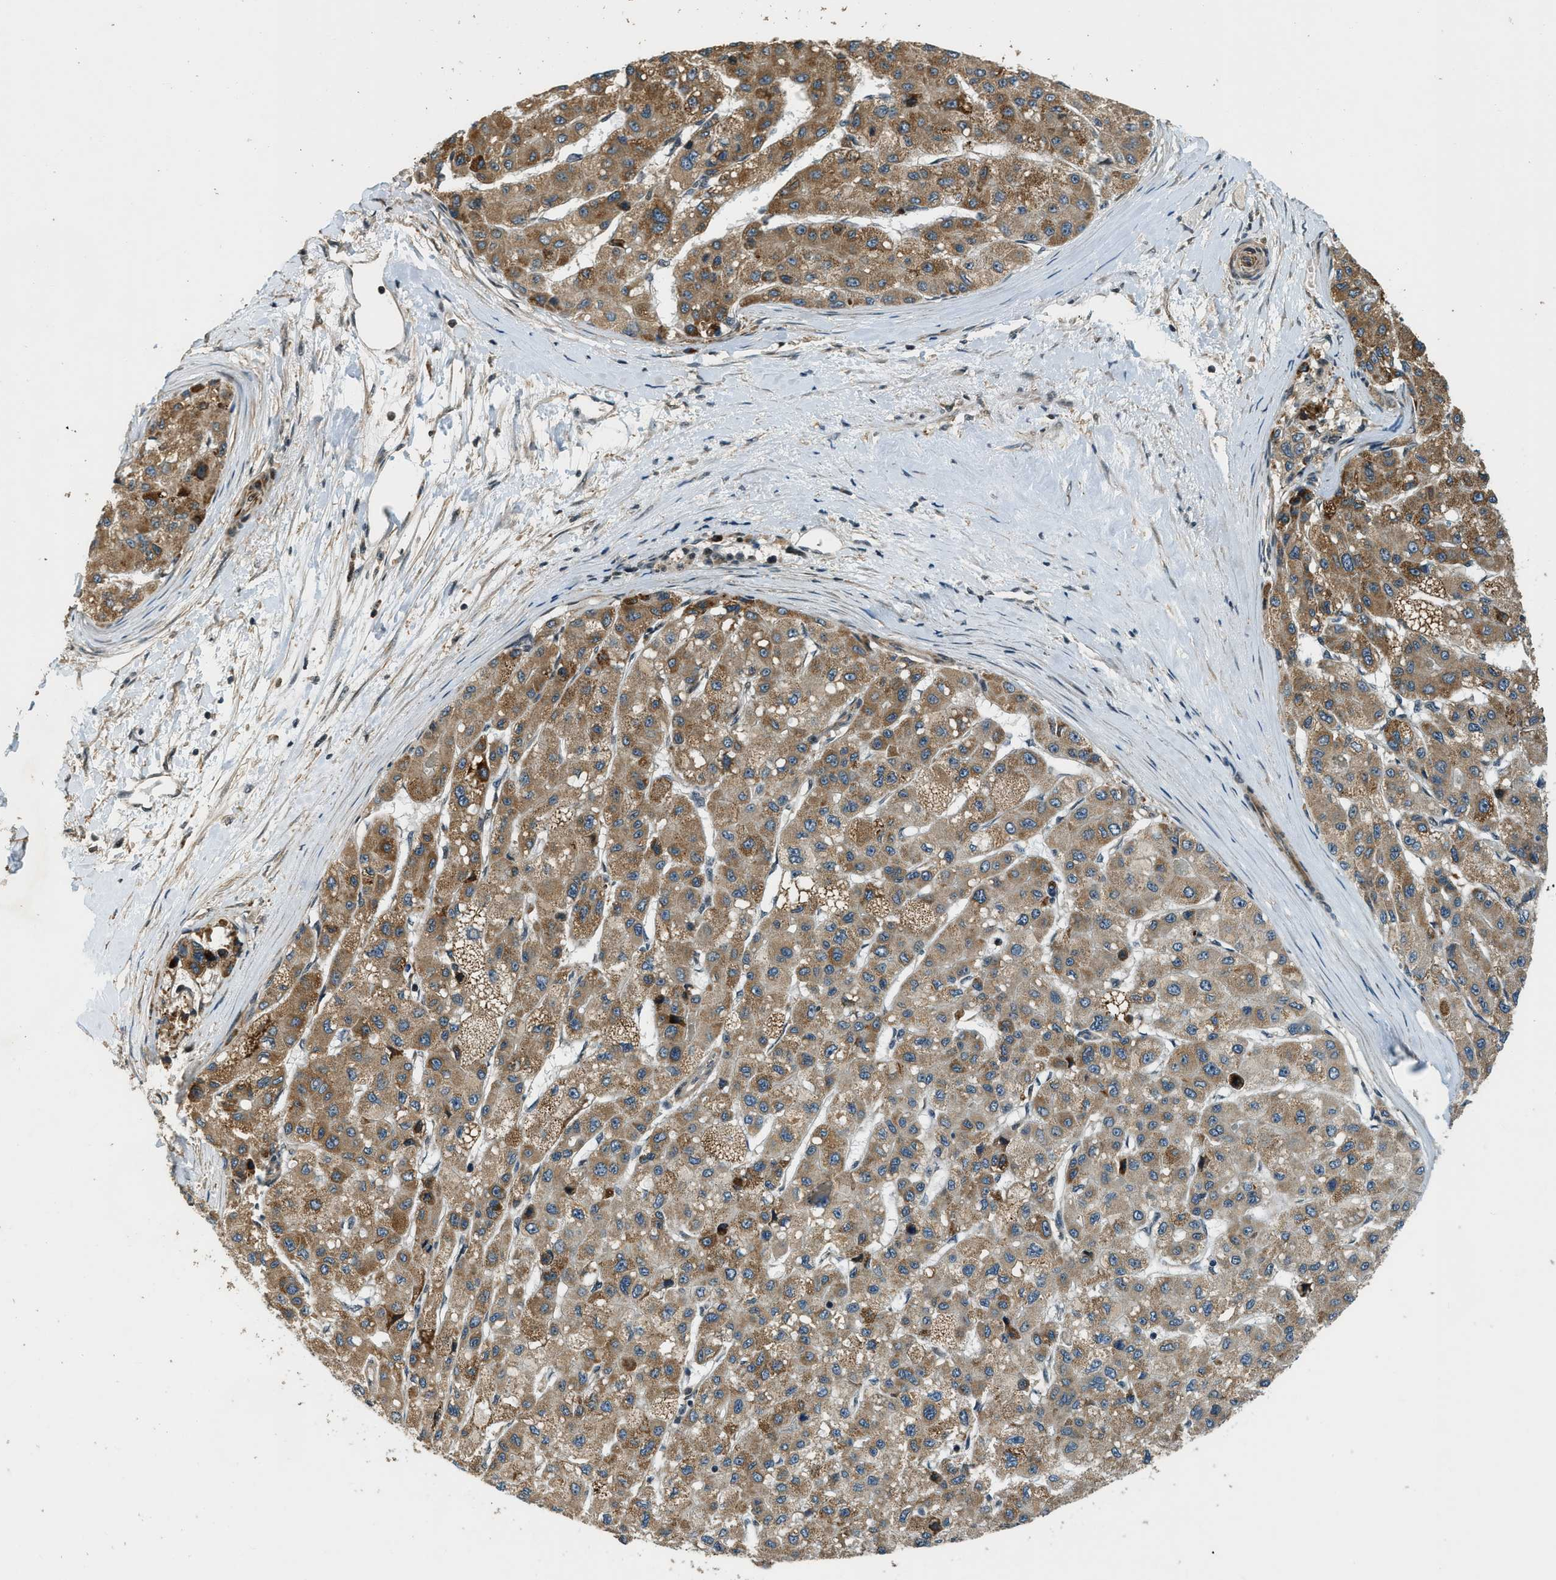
{"staining": {"intensity": "moderate", "quantity": ">75%", "location": "cytoplasmic/membranous"}, "tissue": "liver cancer", "cell_type": "Tumor cells", "image_type": "cancer", "snomed": [{"axis": "morphology", "description": "Carcinoma, Hepatocellular, NOS"}, {"axis": "topography", "description": "Liver"}], "caption": "A histopathology image of human hepatocellular carcinoma (liver) stained for a protein exhibits moderate cytoplasmic/membranous brown staining in tumor cells.", "gene": "MED21", "patient": {"sex": "male", "age": 80}}